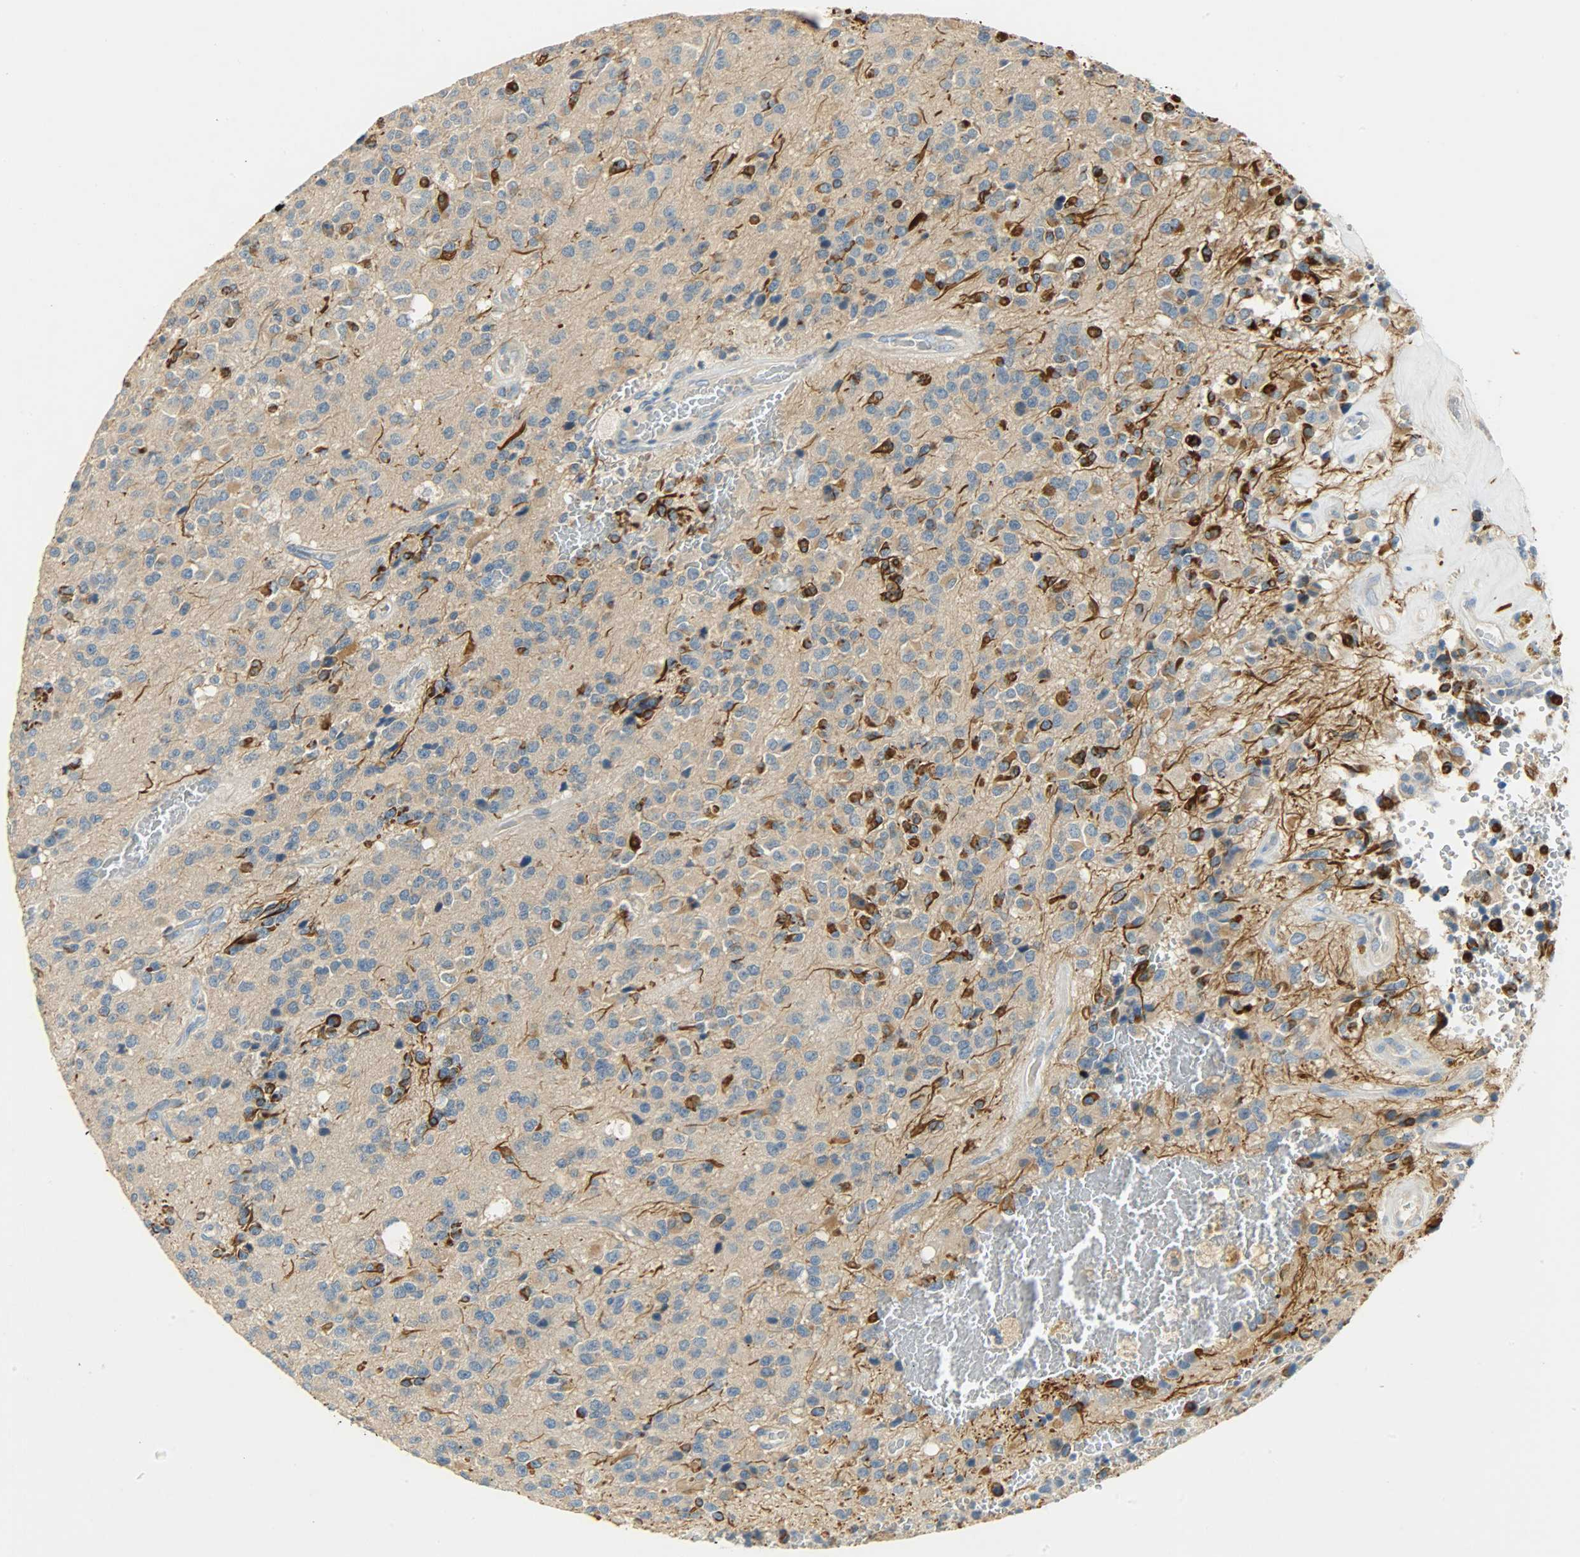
{"staining": {"intensity": "moderate", "quantity": ">75%", "location": "cytoplasmic/membranous"}, "tissue": "glioma", "cell_type": "Tumor cells", "image_type": "cancer", "snomed": [{"axis": "morphology", "description": "Glioma, malignant, High grade"}, {"axis": "topography", "description": "pancreas cauda"}], "caption": "Protein expression analysis of malignant glioma (high-grade) reveals moderate cytoplasmic/membranous staining in approximately >75% of tumor cells.", "gene": "DSG2", "patient": {"sex": "male", "age": 60}}